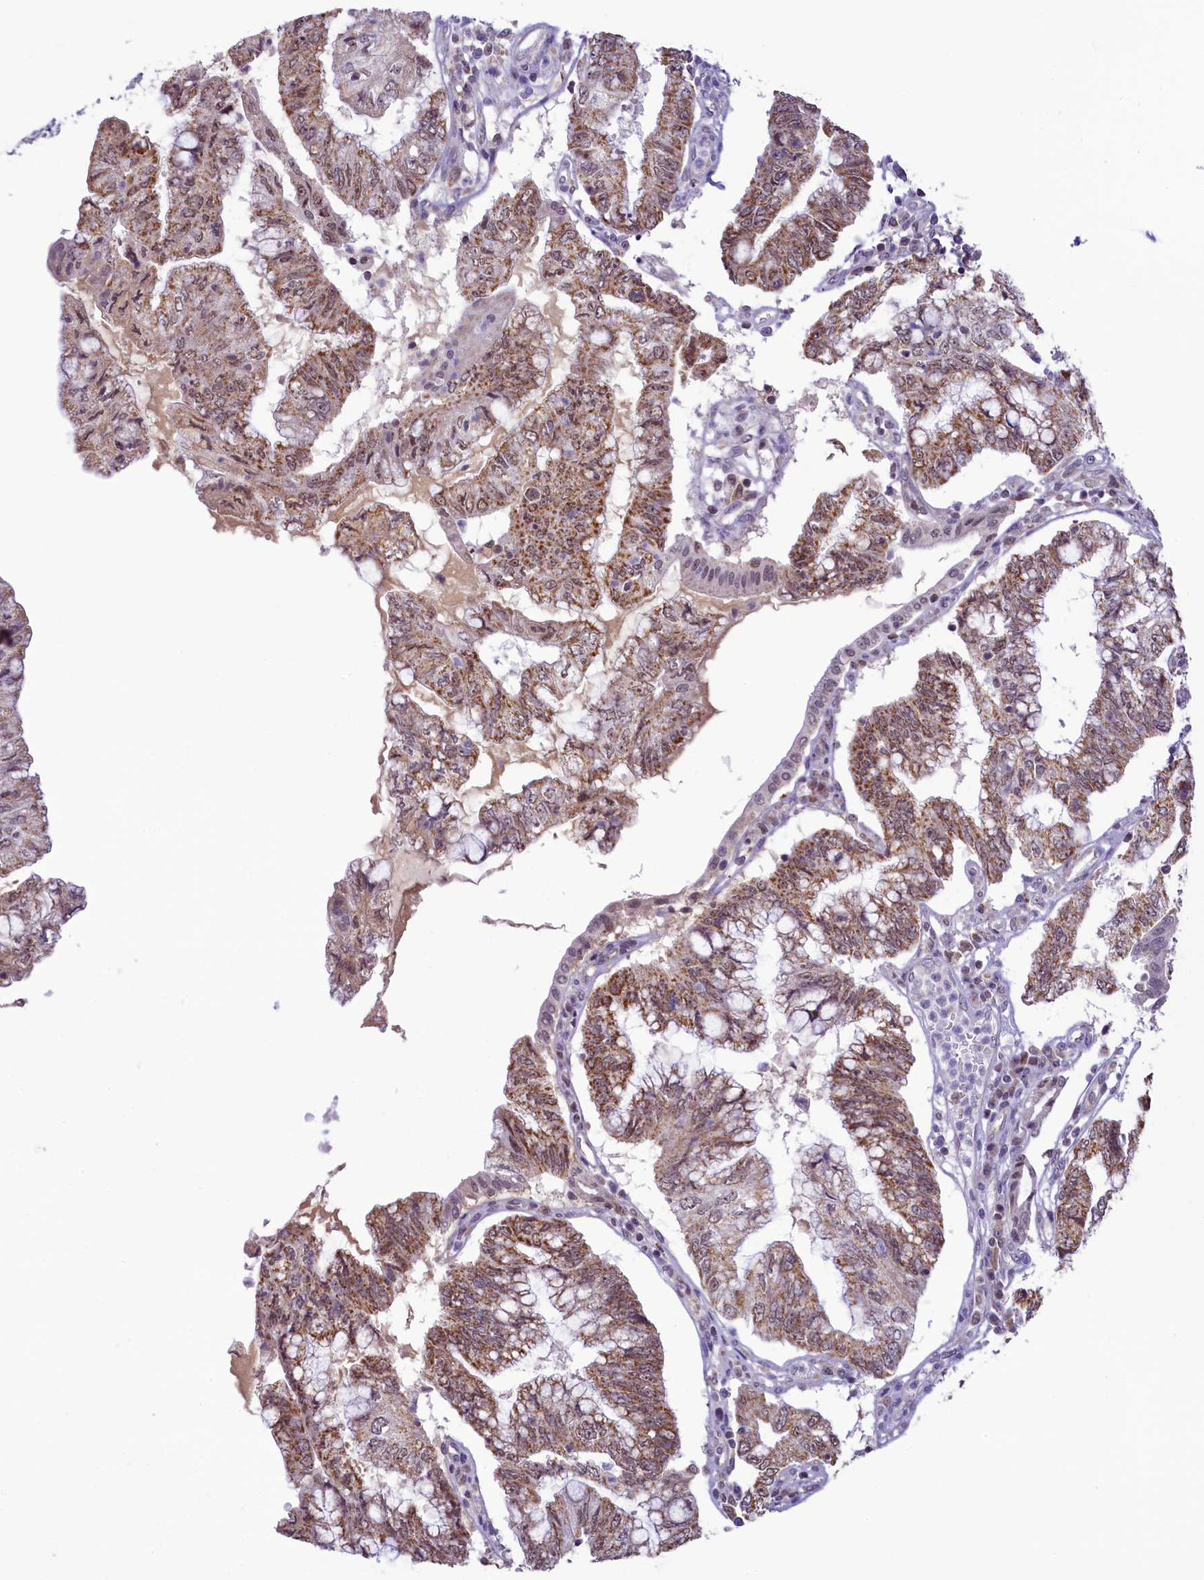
{"staining": {"intensity": "moderate", "quantity": ">75%", "location": "cytoplasmic/membranous"}, "tissue": "pancreatic cancer", "cell_type": "Tumor cells", "image_type": "cancer", "snomed": [{"axis": "morphology", "description": "Adenocarcinoma, NOS"}, {"axis": "topography", "description": "Pancreas"}], "caption": "Protein analysis of pancreatic cancer (adenocarcinoma) tissue displays moderate cytoplasmic/membranous staining in about >75% of tumor cells.", "gene": "PAF1", "patient": {"sex": "female", "age": 73}}